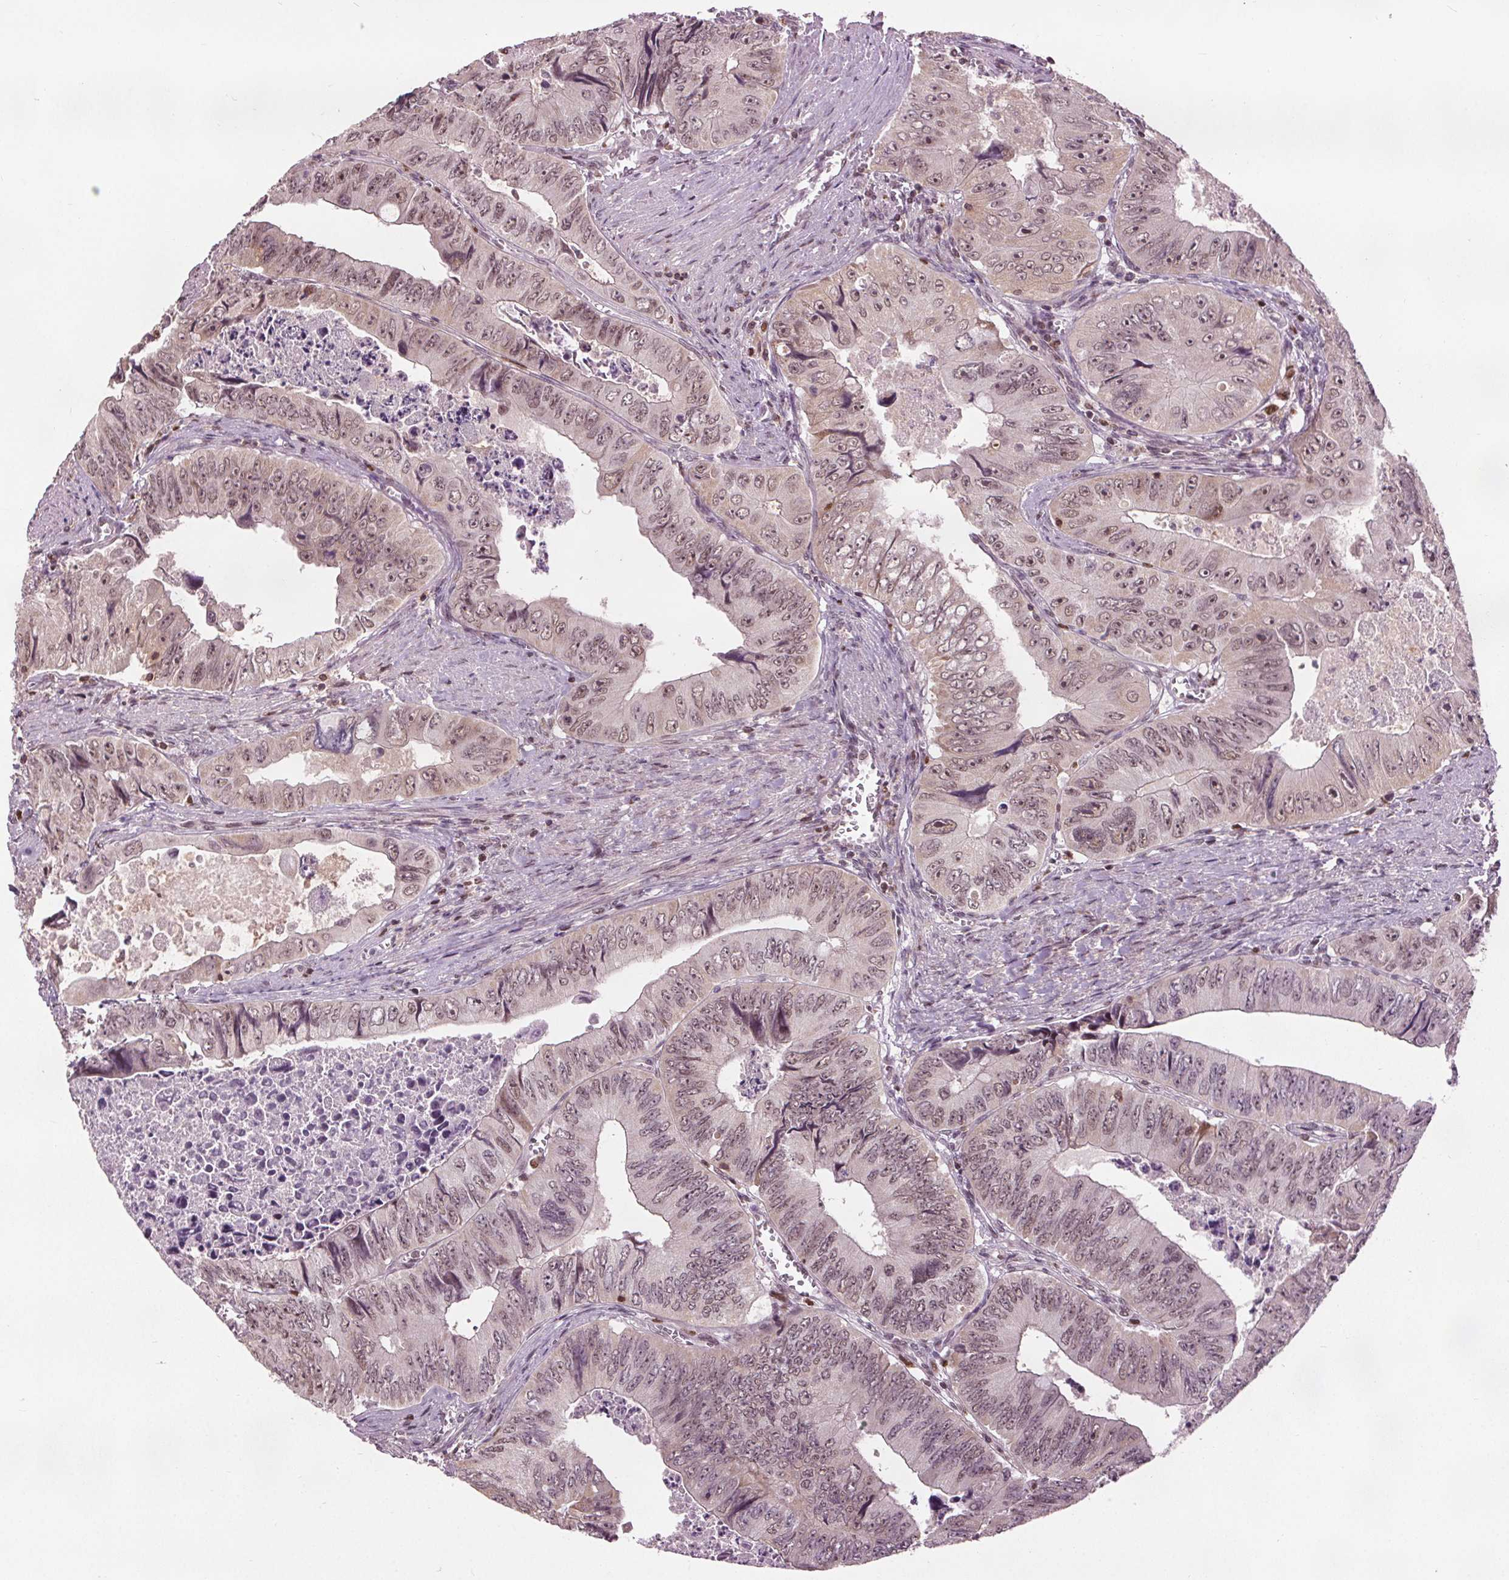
{"staining": {"intensity": "weak", "quantity": ">75%", "location": "nuclear"}, "tissue": "colorectal cancer", "cell_type": "Tumor cells", "image_type": "cancer", "snomed": [{"axis": "morphology", "description": "Adenocarcinoma, NOS"}, {"axis": "topography", "description": "Colon"}], "caption": "IHC staining of colorectal cancer, which displays low levels of weak nuclear positivity in approximately >75% of tumor cells indicating weak nuclear protein staining. The staining was performed using DAB (3,3'-diaminobenzidine) (brown) for protein detection and nuclei were counterstained in hematoxylin (blue).", "gene": "DDX11", "patient": {"sex": "female", "age": 84}}